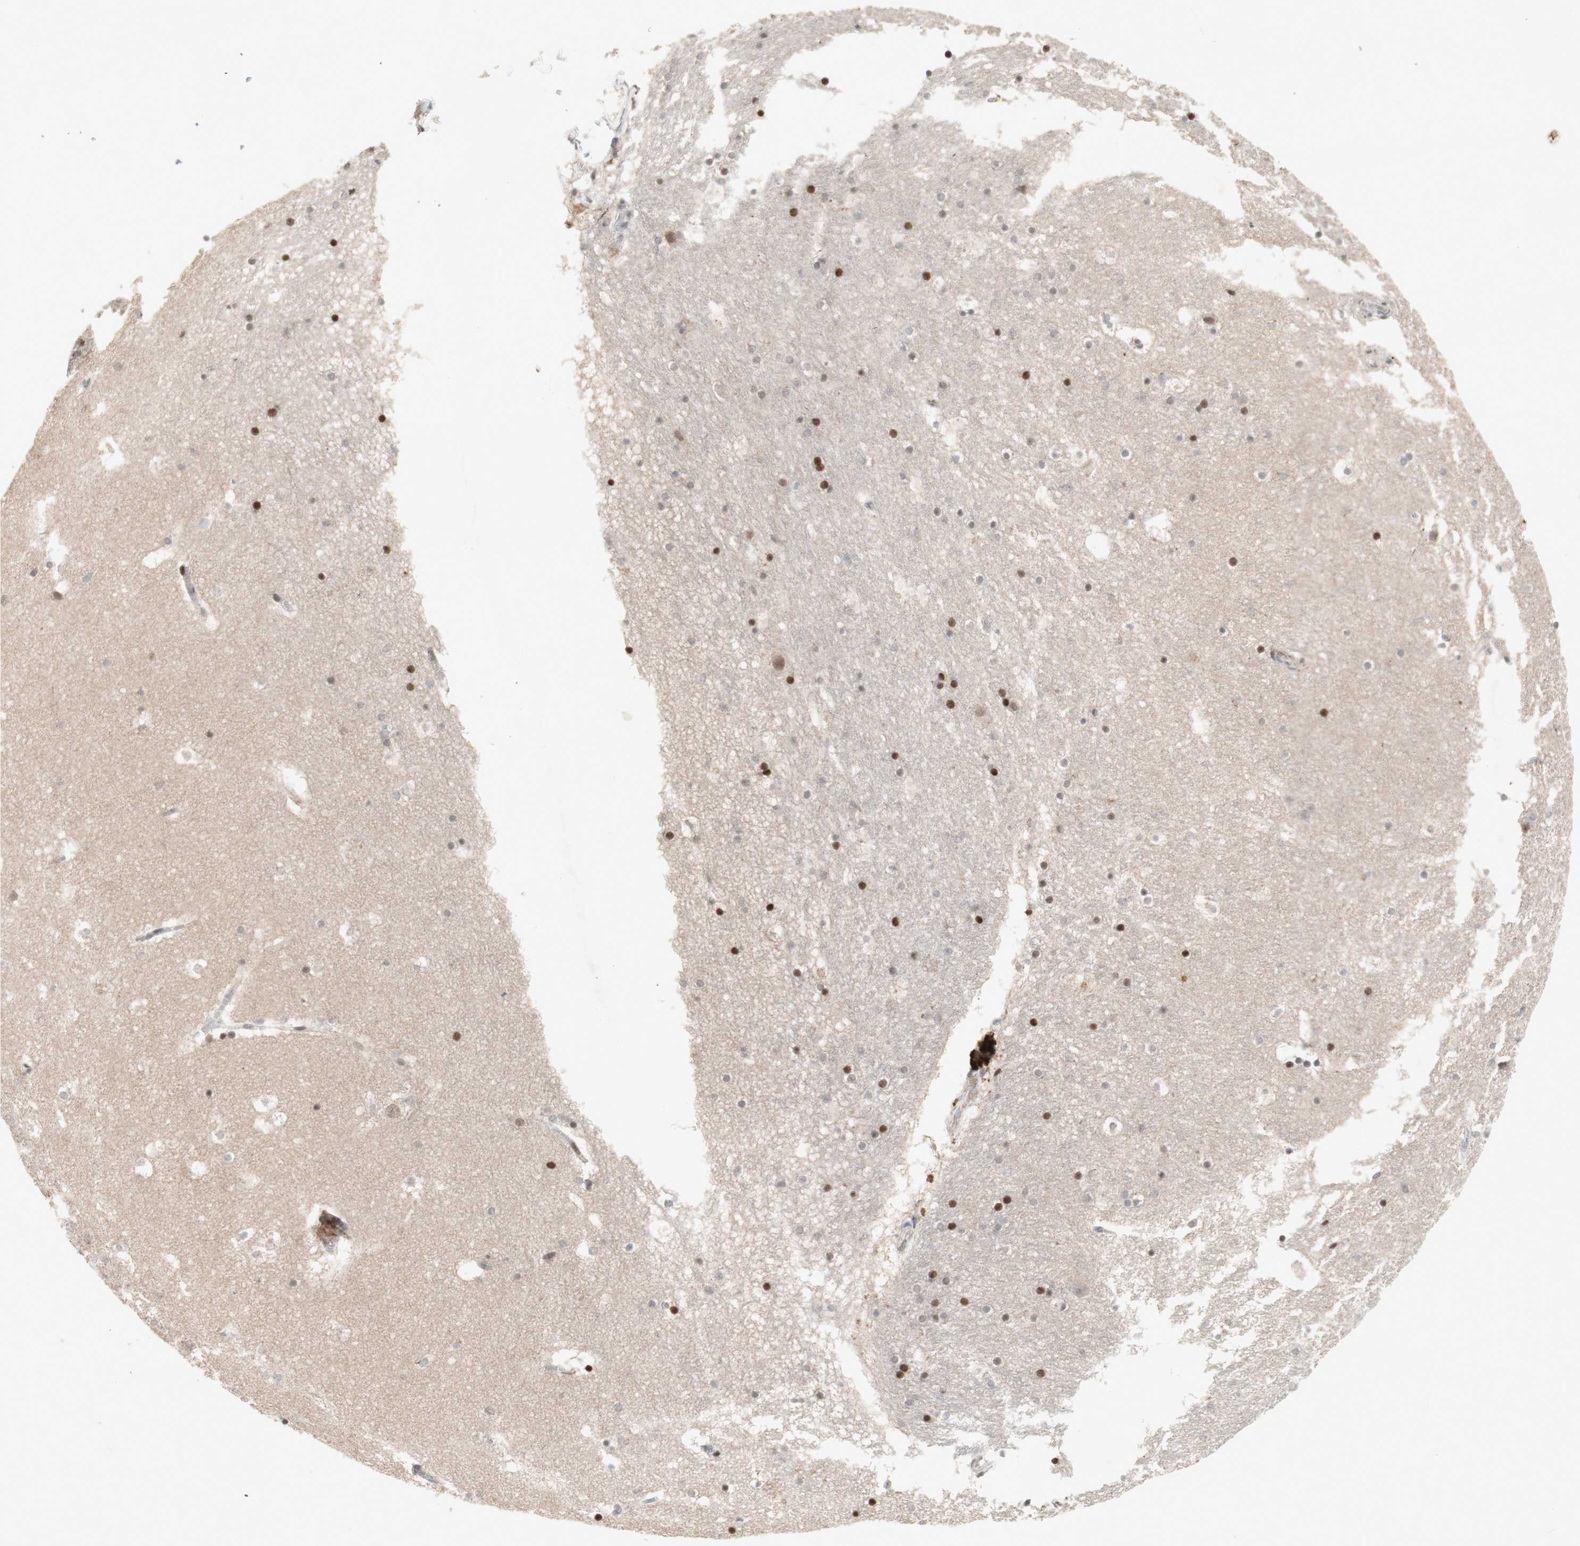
{"staining": {"intensity": "strong", "quantity": "<25%", "location": "nuclear"}, "tissue": "hippocampus", "cell_type": "Glial cells", "image_type": "normal", "snomed": [{"axis": "morphology", "description": "Normal tissue, NOS"}, {"axis": "topography", "description": "Hippocampus"}], "caption": "IHC staining of unremarkable hippocampus, which reveals medium levels of strong nuclear staining in about <25% of glial cells indicating strong nuclear protein positivity. The staining was performed using DAB (brown) for protein detection and nuclei were counterstained in hematoxylin (blue).", "gene": "PLXNA1", "patient": {"sex": "male", "age": 45}}